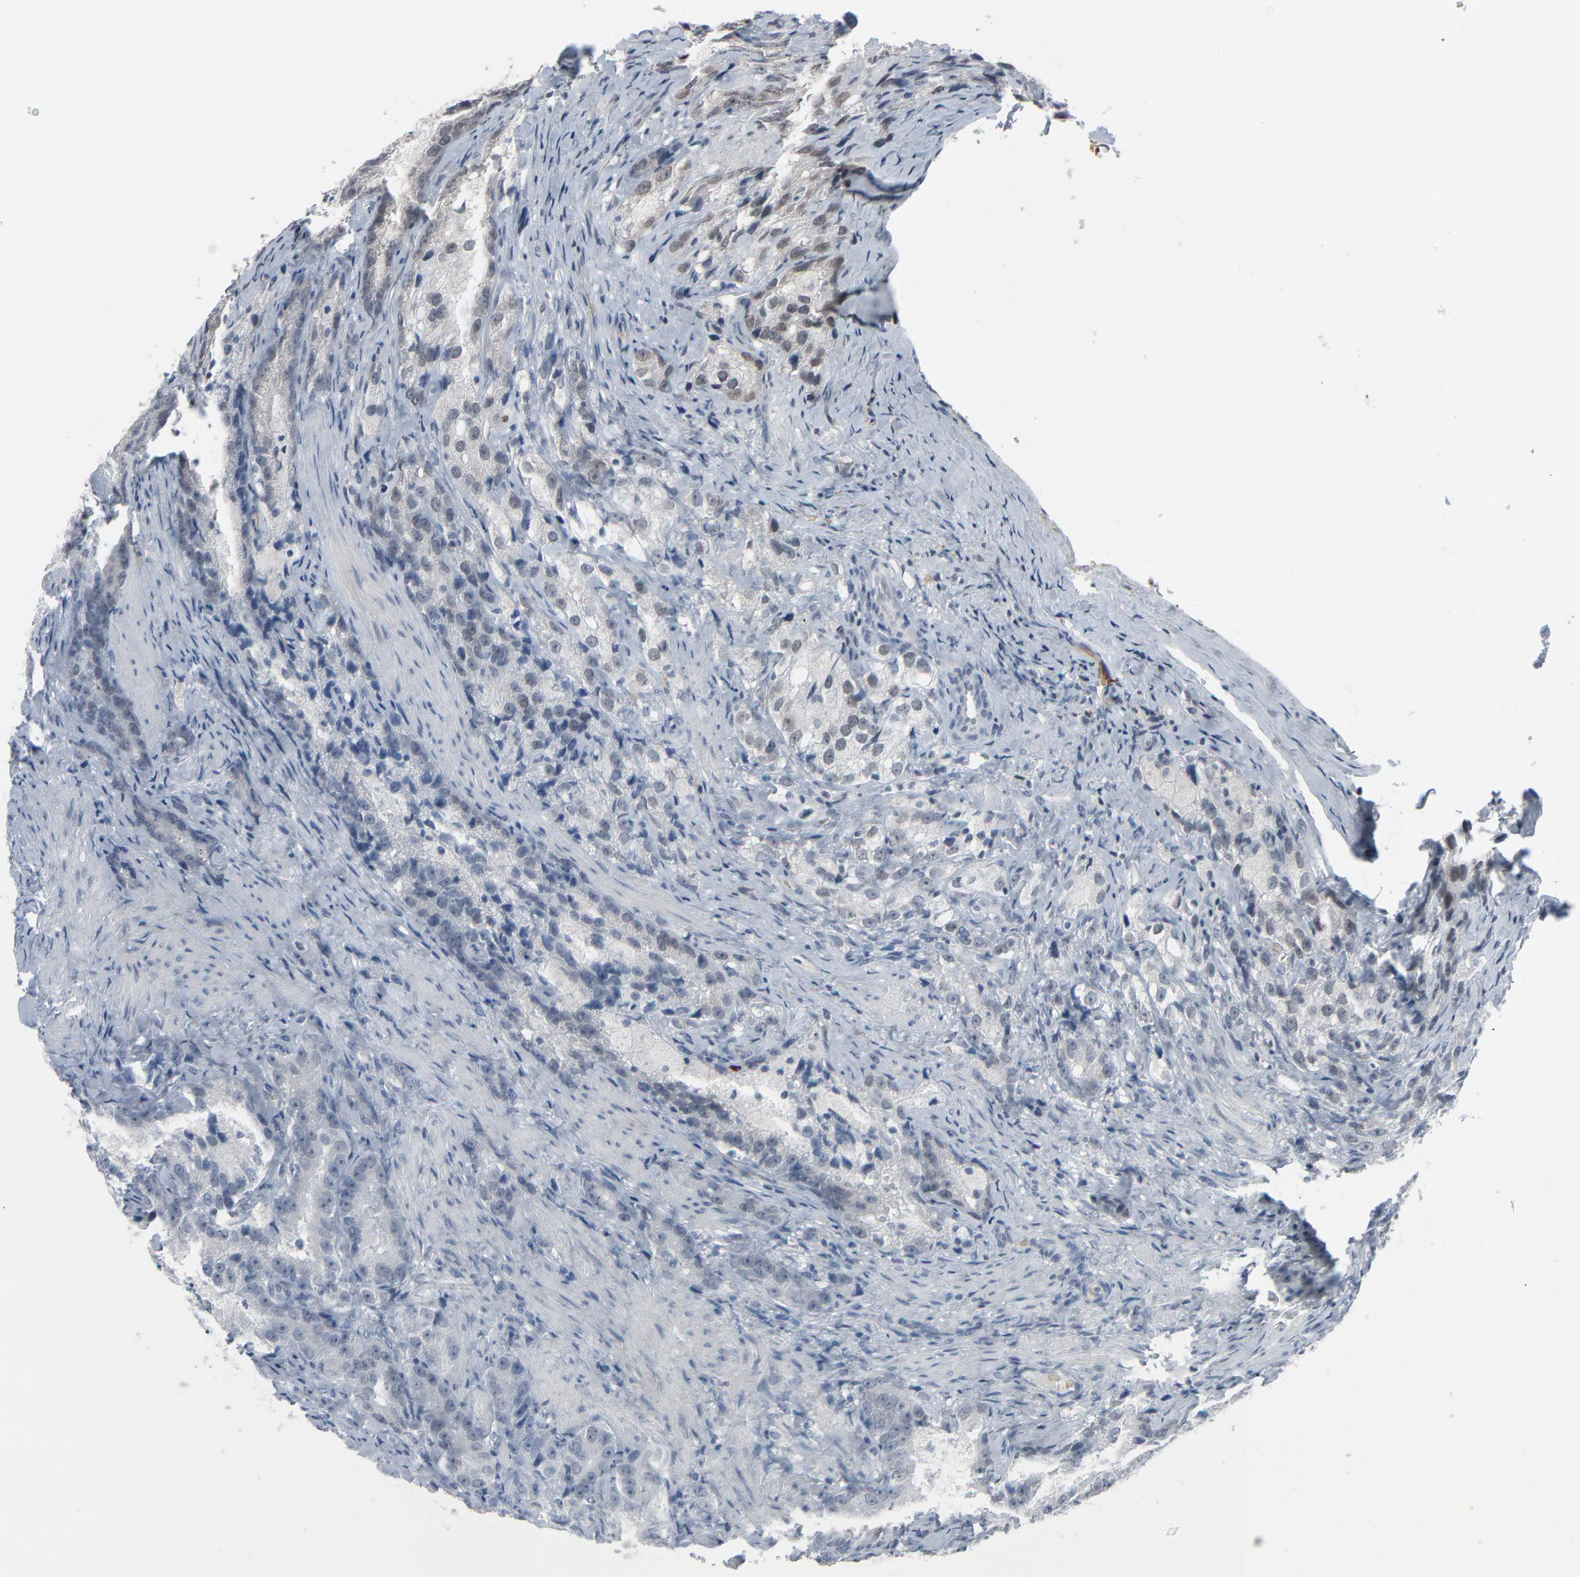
{"staining": {"intensity": "negative", "quantity": "none", "location": "none"}, "tissue": "prostate cancer", "cell_type": "Tumor cells", "image_type": "cancer", "snomed": [{"axis": "morphology", "description": "Adenocarcinoma, High grade"}, {"axis": "topography", "description": "Prostate"}], "caption": "This is an immunohistochemistry image of prostate high-grade adenocarcinoma. There is no positivity in tumor cells.", "gene": "SAGE1", "patient": {"sex": "male", "age": 63}}